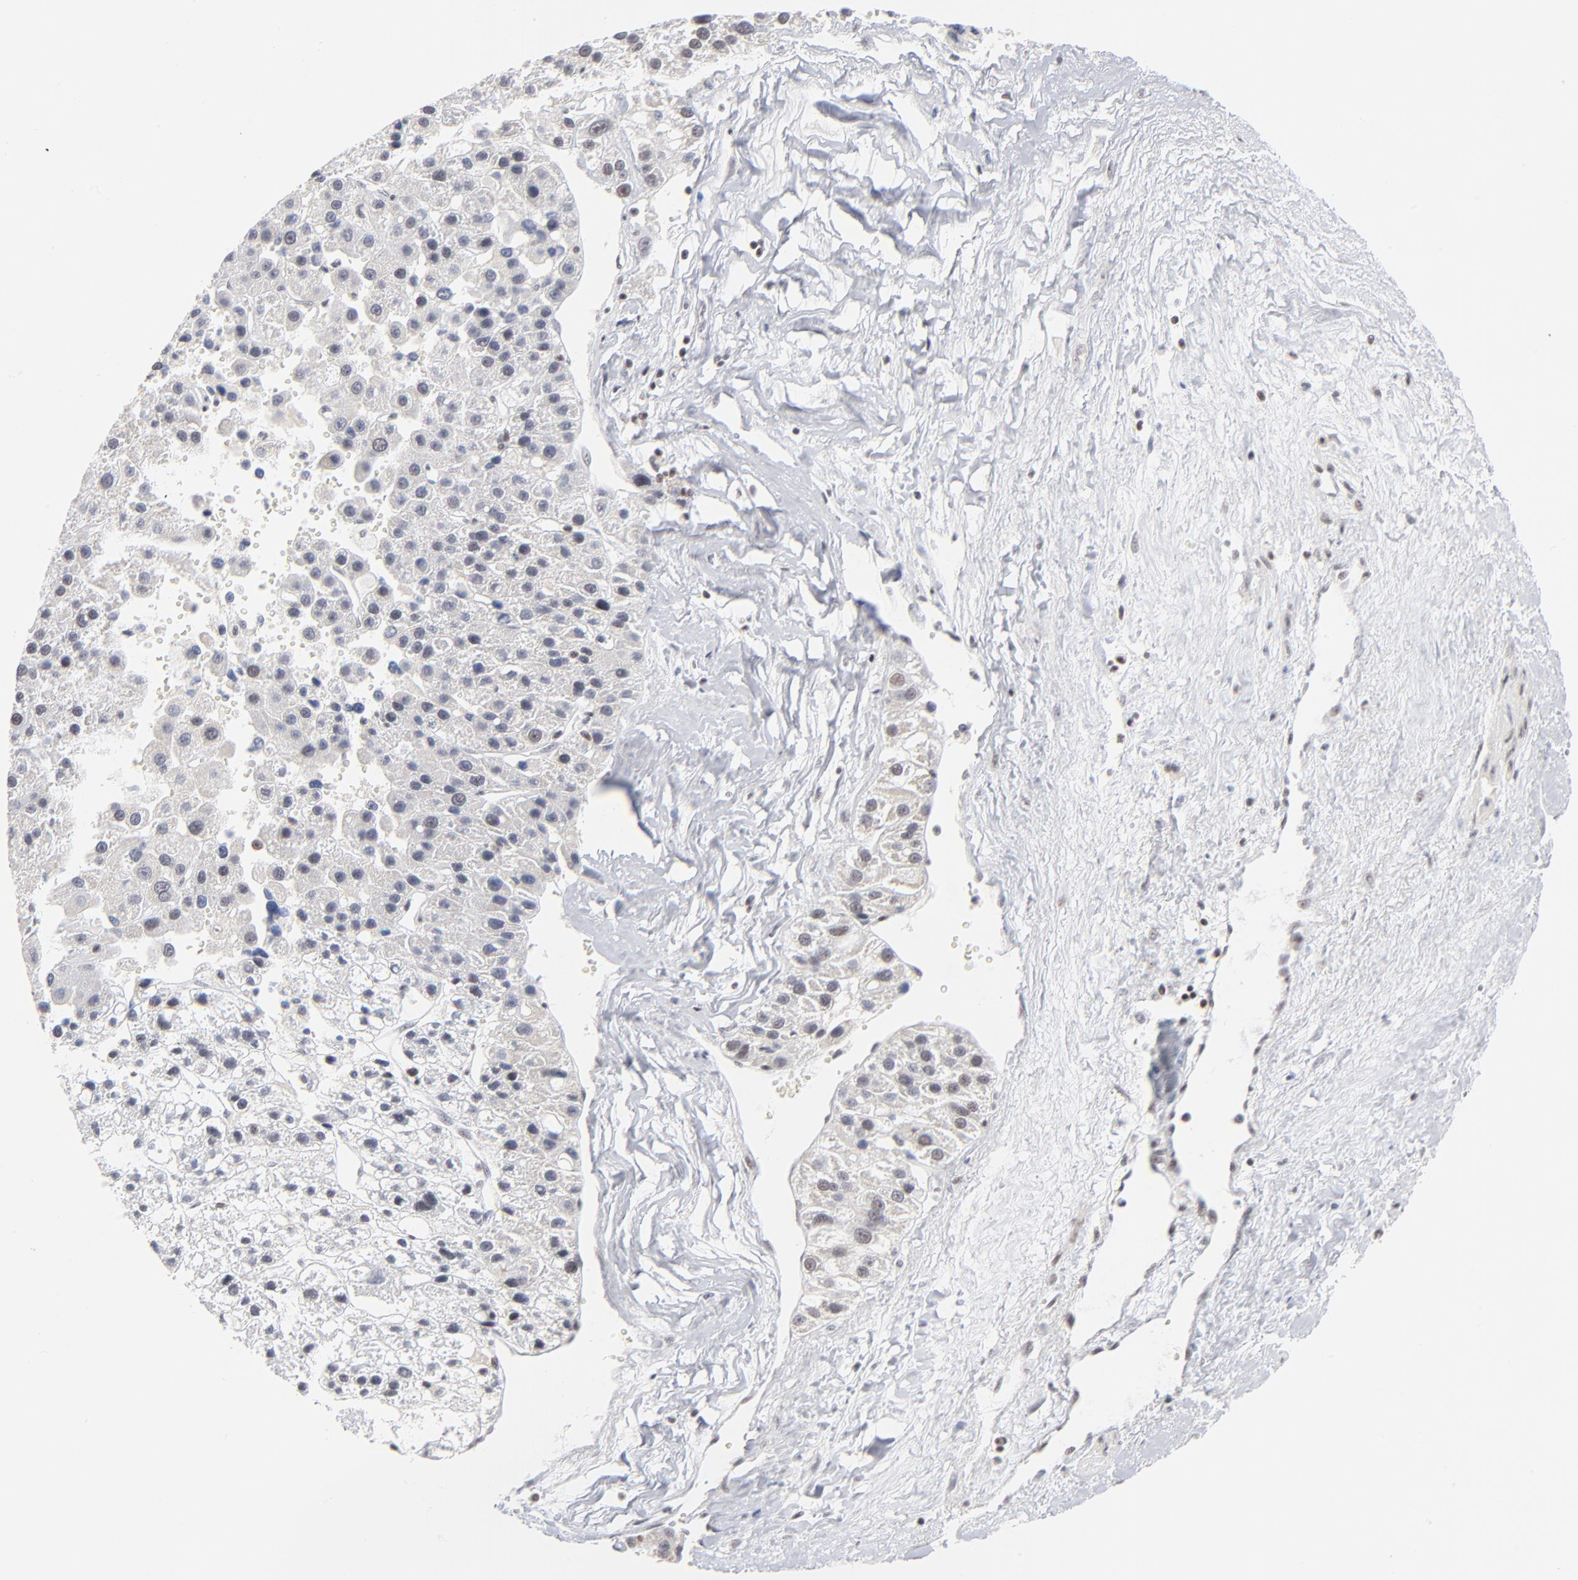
{"staining": {"intensity": "negative", "quantity": "none", "location": "none"}, "tissue": "liver cancer", "cell_type": "Tumor cells", "image_type": "cancer", "snomed": [{"axis": "morphology", "description": "Carcinoma, Hepatocellular, NOS"}, {"axis": "topography", "description": "Liver"}], "caption": "This is a image of immunohistochemistry (IHC) staining of hepatocellular carcinoma (liver), which shows no expression in tumor cells.", "gene": "ZNF143", "patient": {"sex": "female", "age": 85}}